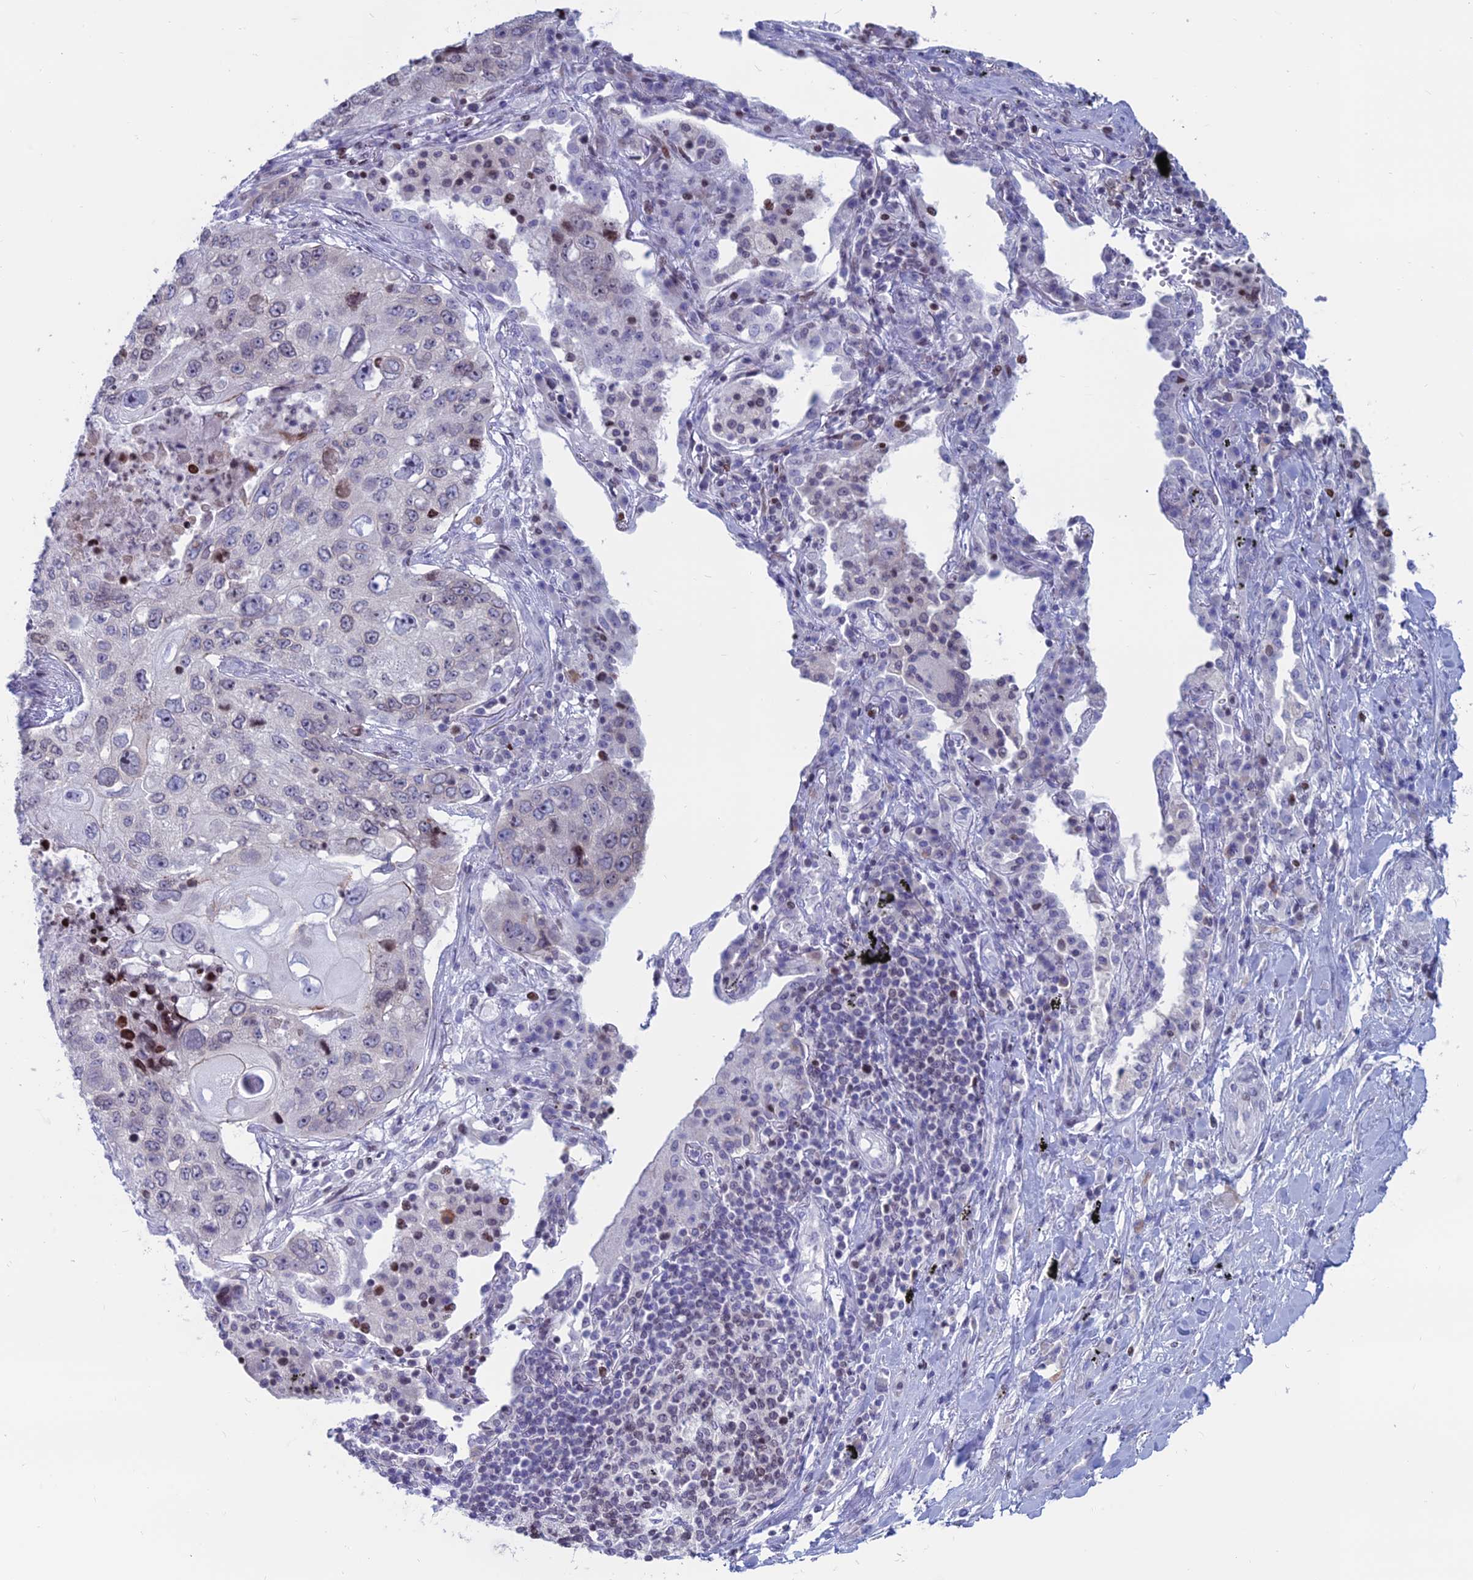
{"staining": {"intensity": "negative", "quantity": "none", "location": "none"}, "tissue": "lung cancer", "cell_type": "Tumor cells", "image_type": "cancer", "snomed": [{"axis": "morphology", "description": "Squamous cell carcinoma, NOS"}, {"axis": "topography", "description": "Lung"}], "caption": "A histopathology image of human lung squamous cell carcinoma is negative for staining in tumor cells.", "gene": "CERS6", "patient": {"sex": "female", "age": 63}}